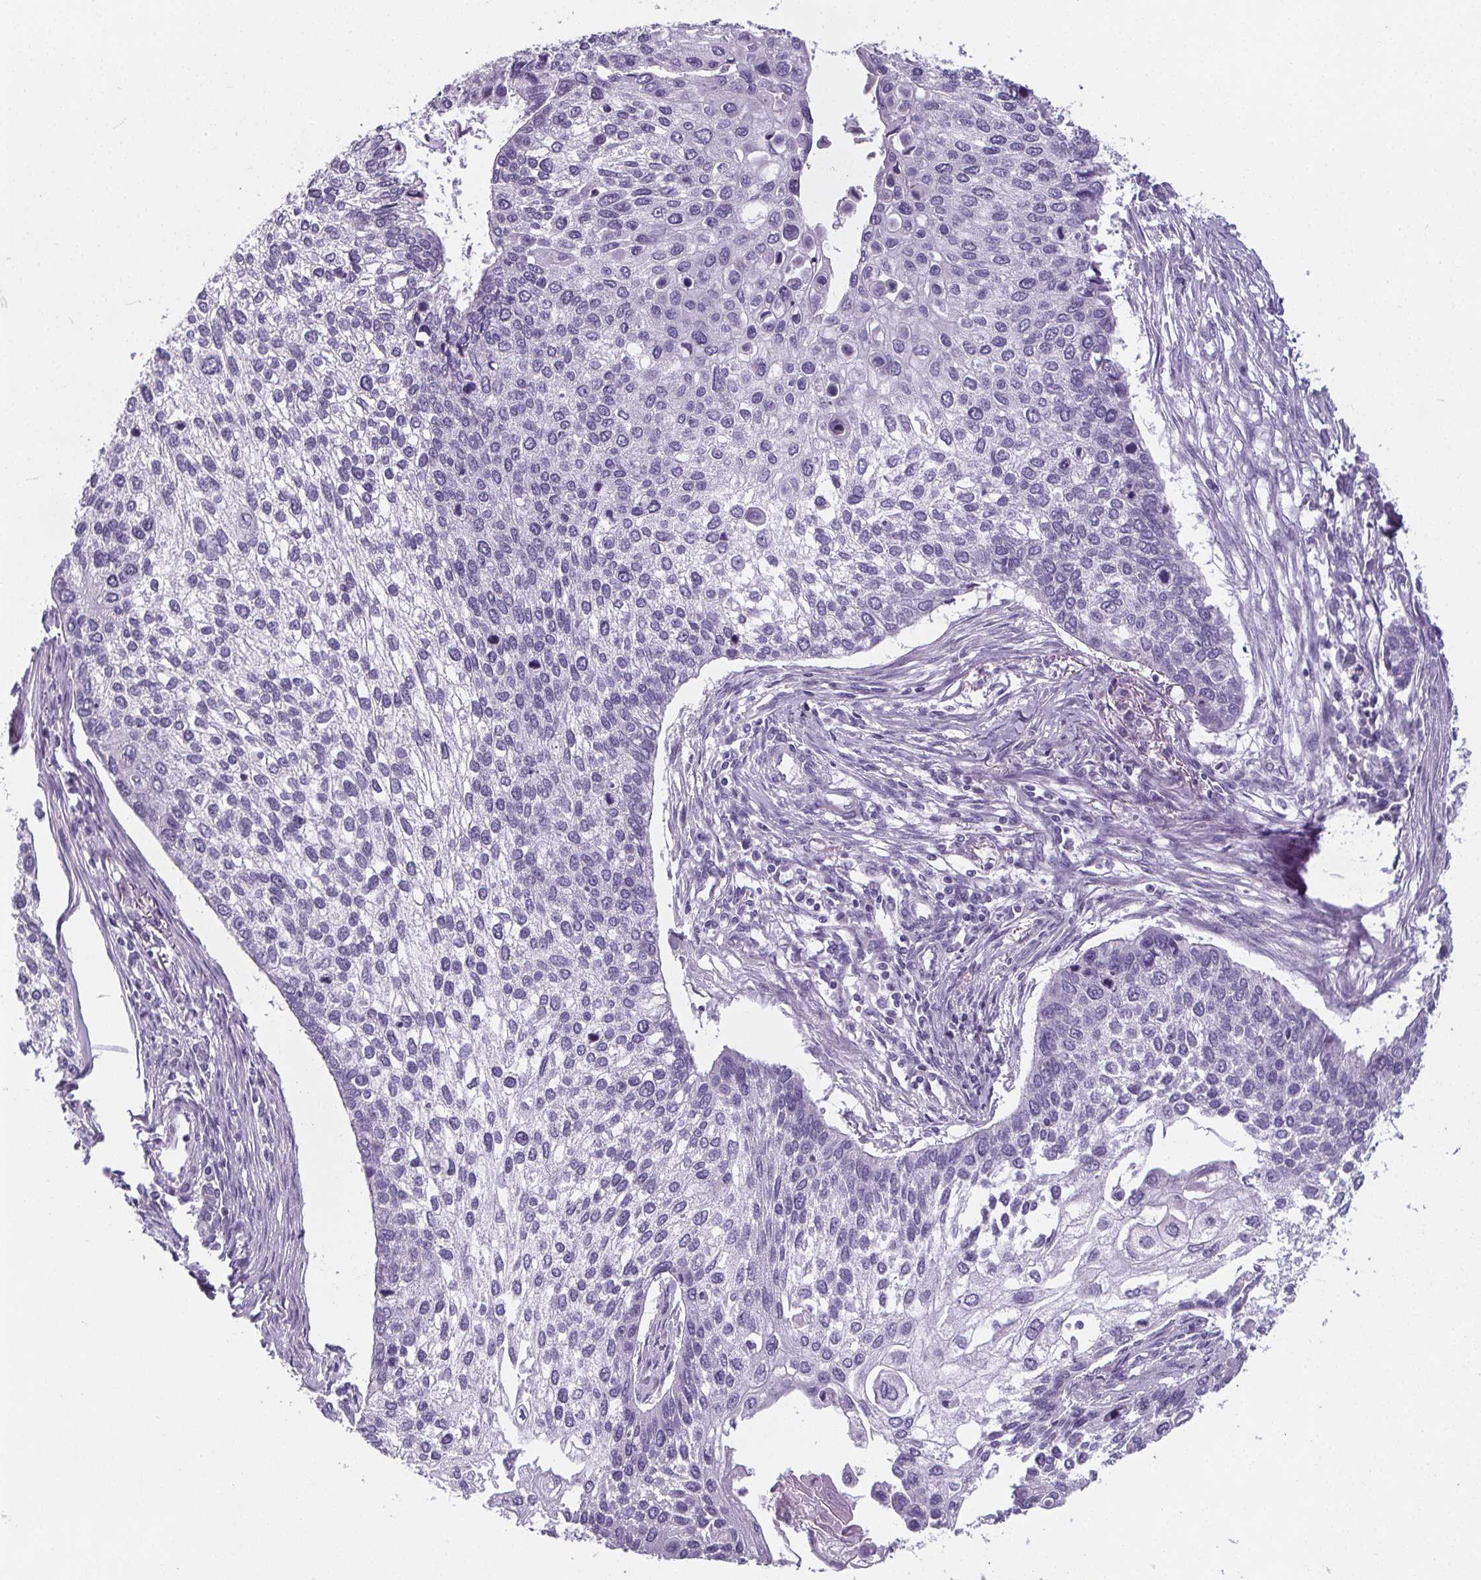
{"staining": {"intensity": "negative", "quantity": "none", "location": "none"}, "tissue": "lung cancer", "cell_type": "Tumor cells", "image_type": "cancer", "snomed": [{"axis": "morphology", "description": "Squamous cell carcinoma, NOS"}, {"axis": "morphology", "description": "Squamous cell carcinoma, metastatic, NOS"}, {"axis": "topography", "description": "Lung"}], "caption": "There is no significant expression in tumor cells of lung metastatic squamous cell carcinoma.", "gene": "ADRB1", "patient": {"sex": "male", "age": 63}}